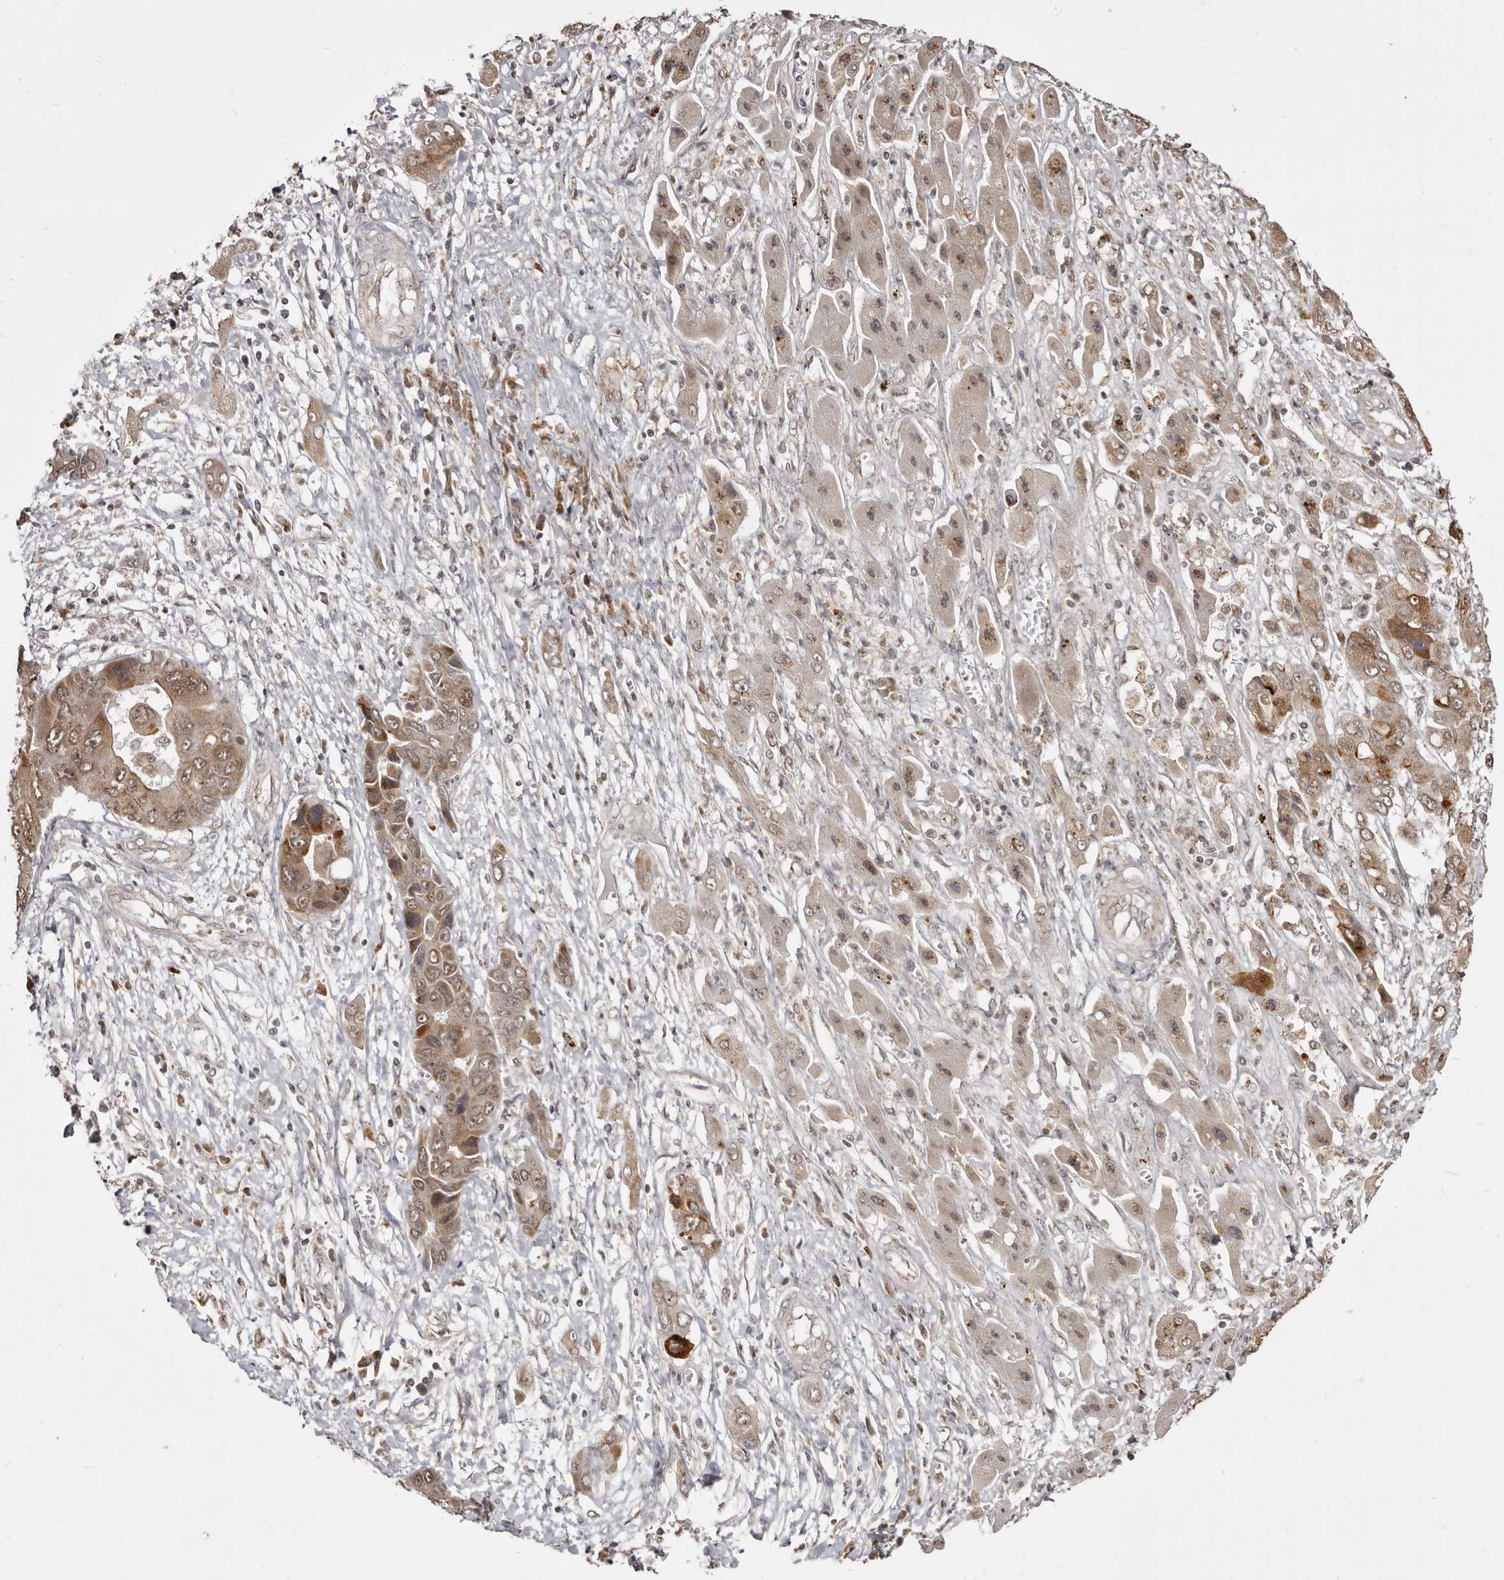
{"staining": {"intensity": "moderate", "quantity": ">75%", "location": "cytoplasmic/membranous,nuclear"}, "tissue": "liver cancer", "cell_type": "Tumor cells", "image_type": "cancer", "snomed": [{"axis": "morphology", "description": "Cholangiocarcinoma"}, {"axis": "topography", "description": "Liver"}], "caption": "Liver cholangiocarcinoma was stained to show a protein in brown. There is medium levels of moderate cytoplasmic/membranous and nuclear expression in approximately >75% of tumor cells.", "gene": "THUMPD1", "patient": {"sex": "male", "age": 67}}